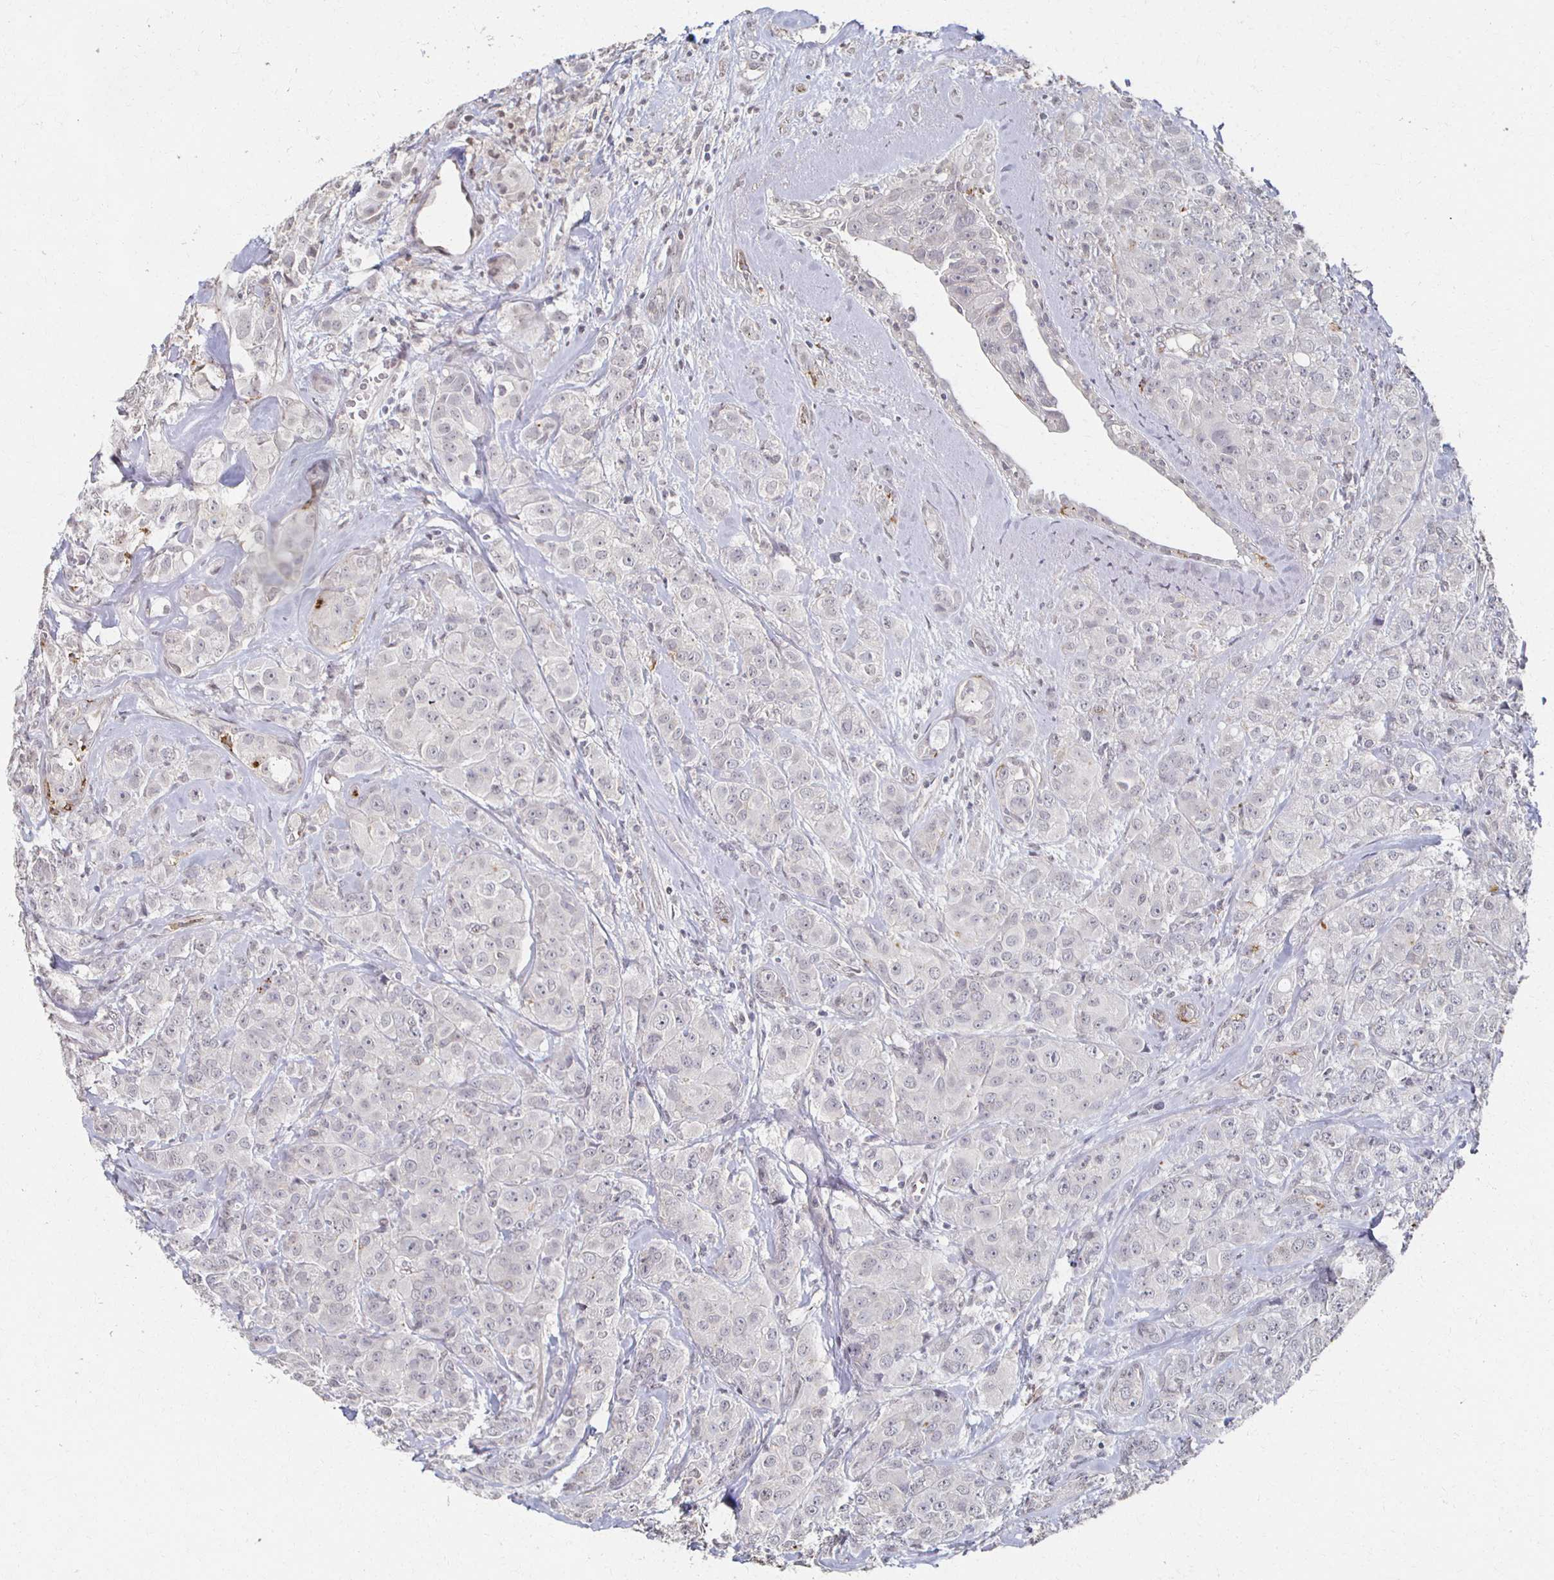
{"staining": {"intensity": "negative", "quantity": "none", "location": "none"}, "tissue": "breast cancer", "cell_type": "Tumor cells", "image_type": "cancer", "snomed": [{"axis": "morphology", "description": "Normal tissue, NOS"}, {"axis": "morphology", "description": "Duct carcinoma"}, {"axis": "topography", "description": "Breast"}], "caption": "A histopathology image of human intraductal carcinoma (breast) is negative for staining in tumor cells.", "gene": "DAB1", "patient": {"sex": "female", "age": 43}}